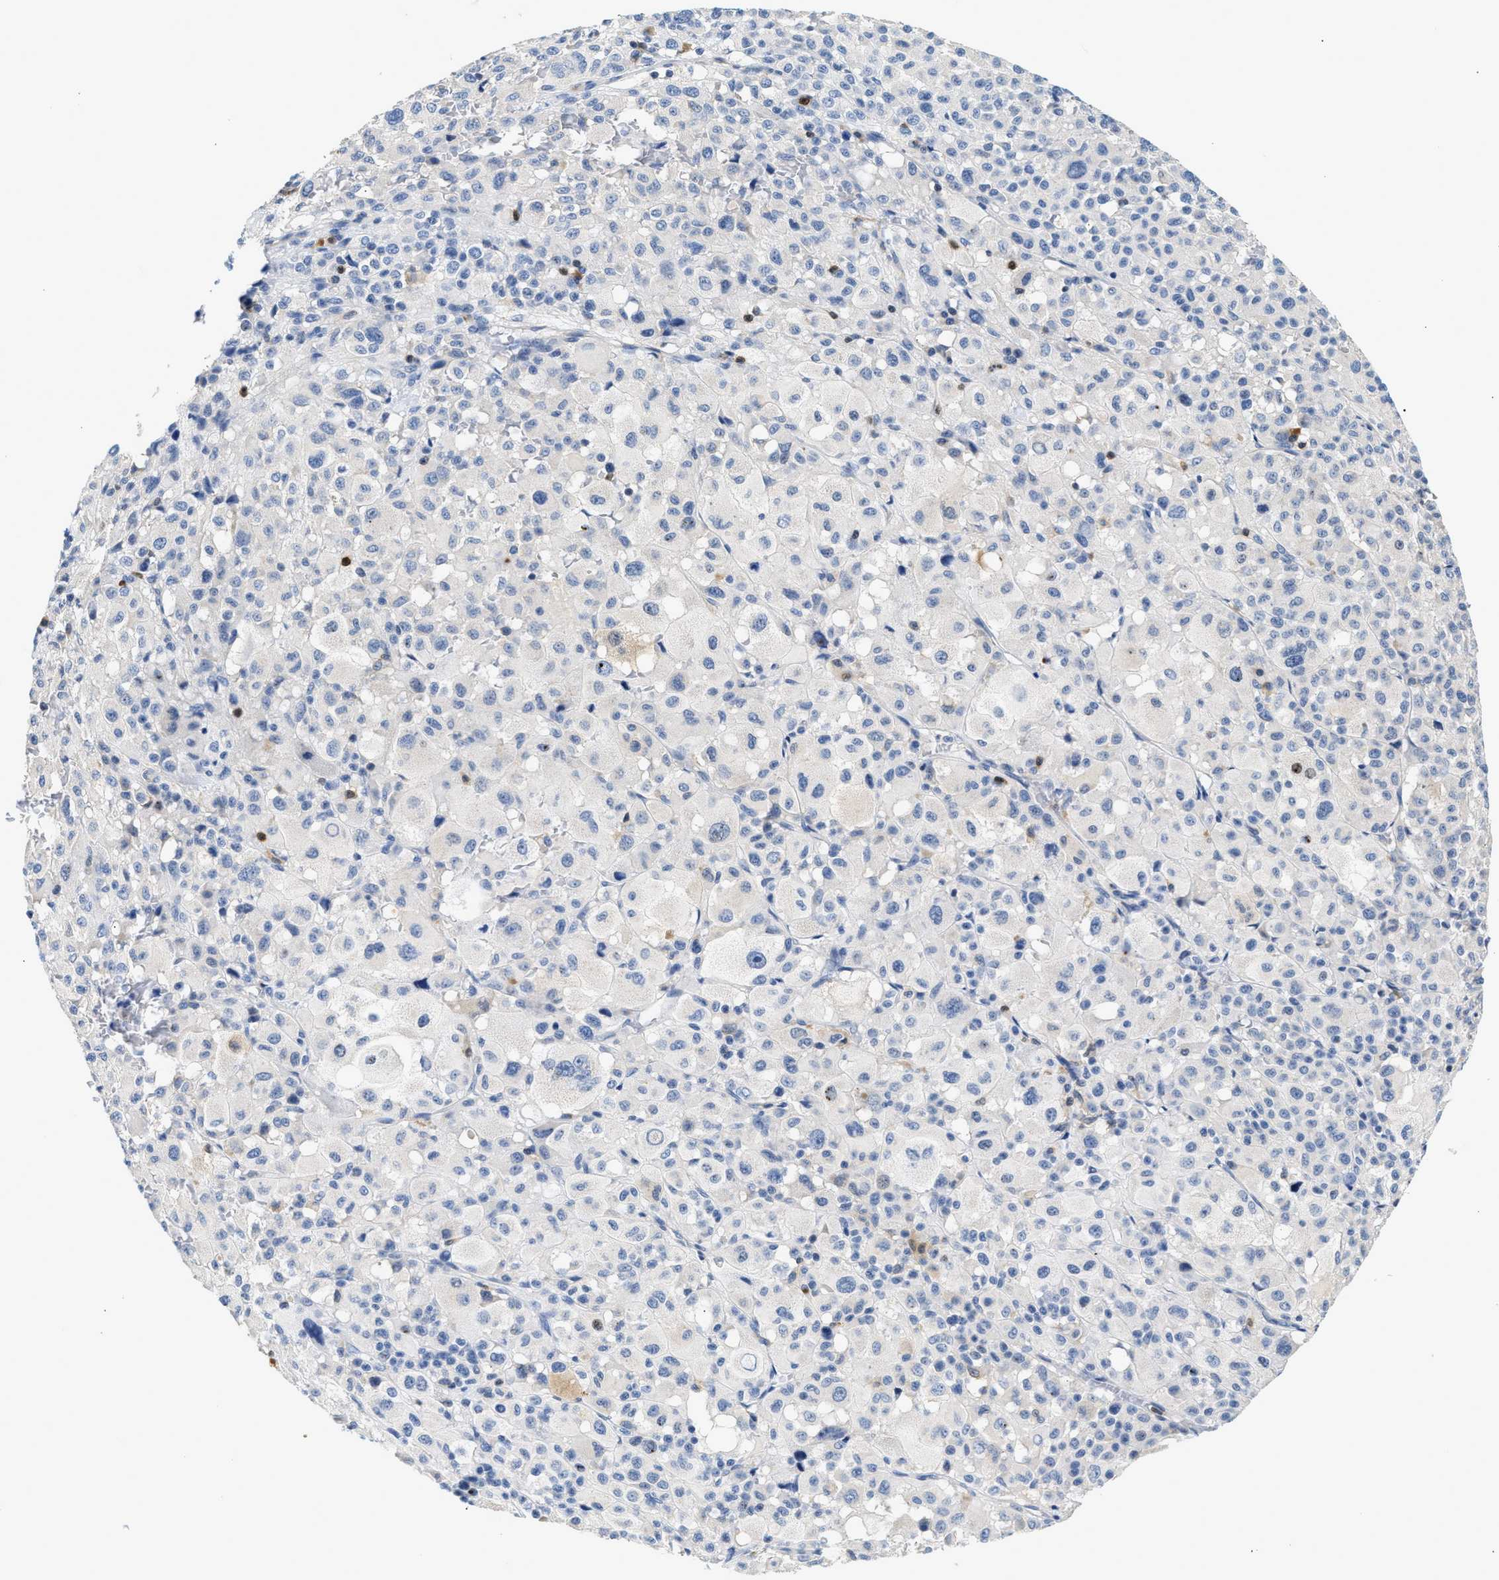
{"staining": {"intensity": "negative", "quantity": "none", "location": "none"}, "tissue": "melanoma", "cell_type": "Tumor cells", "image_type": "cancer", "snomed": [{"axis": "morphology", "description": "Malignant melanoma, NOS"}, {"axis": "topography", "description": "Skin"}], "caption": "A high-resolution micrograph shows immunohistochemistry staining of melanoma, which demonstrates no significant staining in tumor cells.", "gene": "SLIT2", "patient": {"sex": "female", "age": 81}}